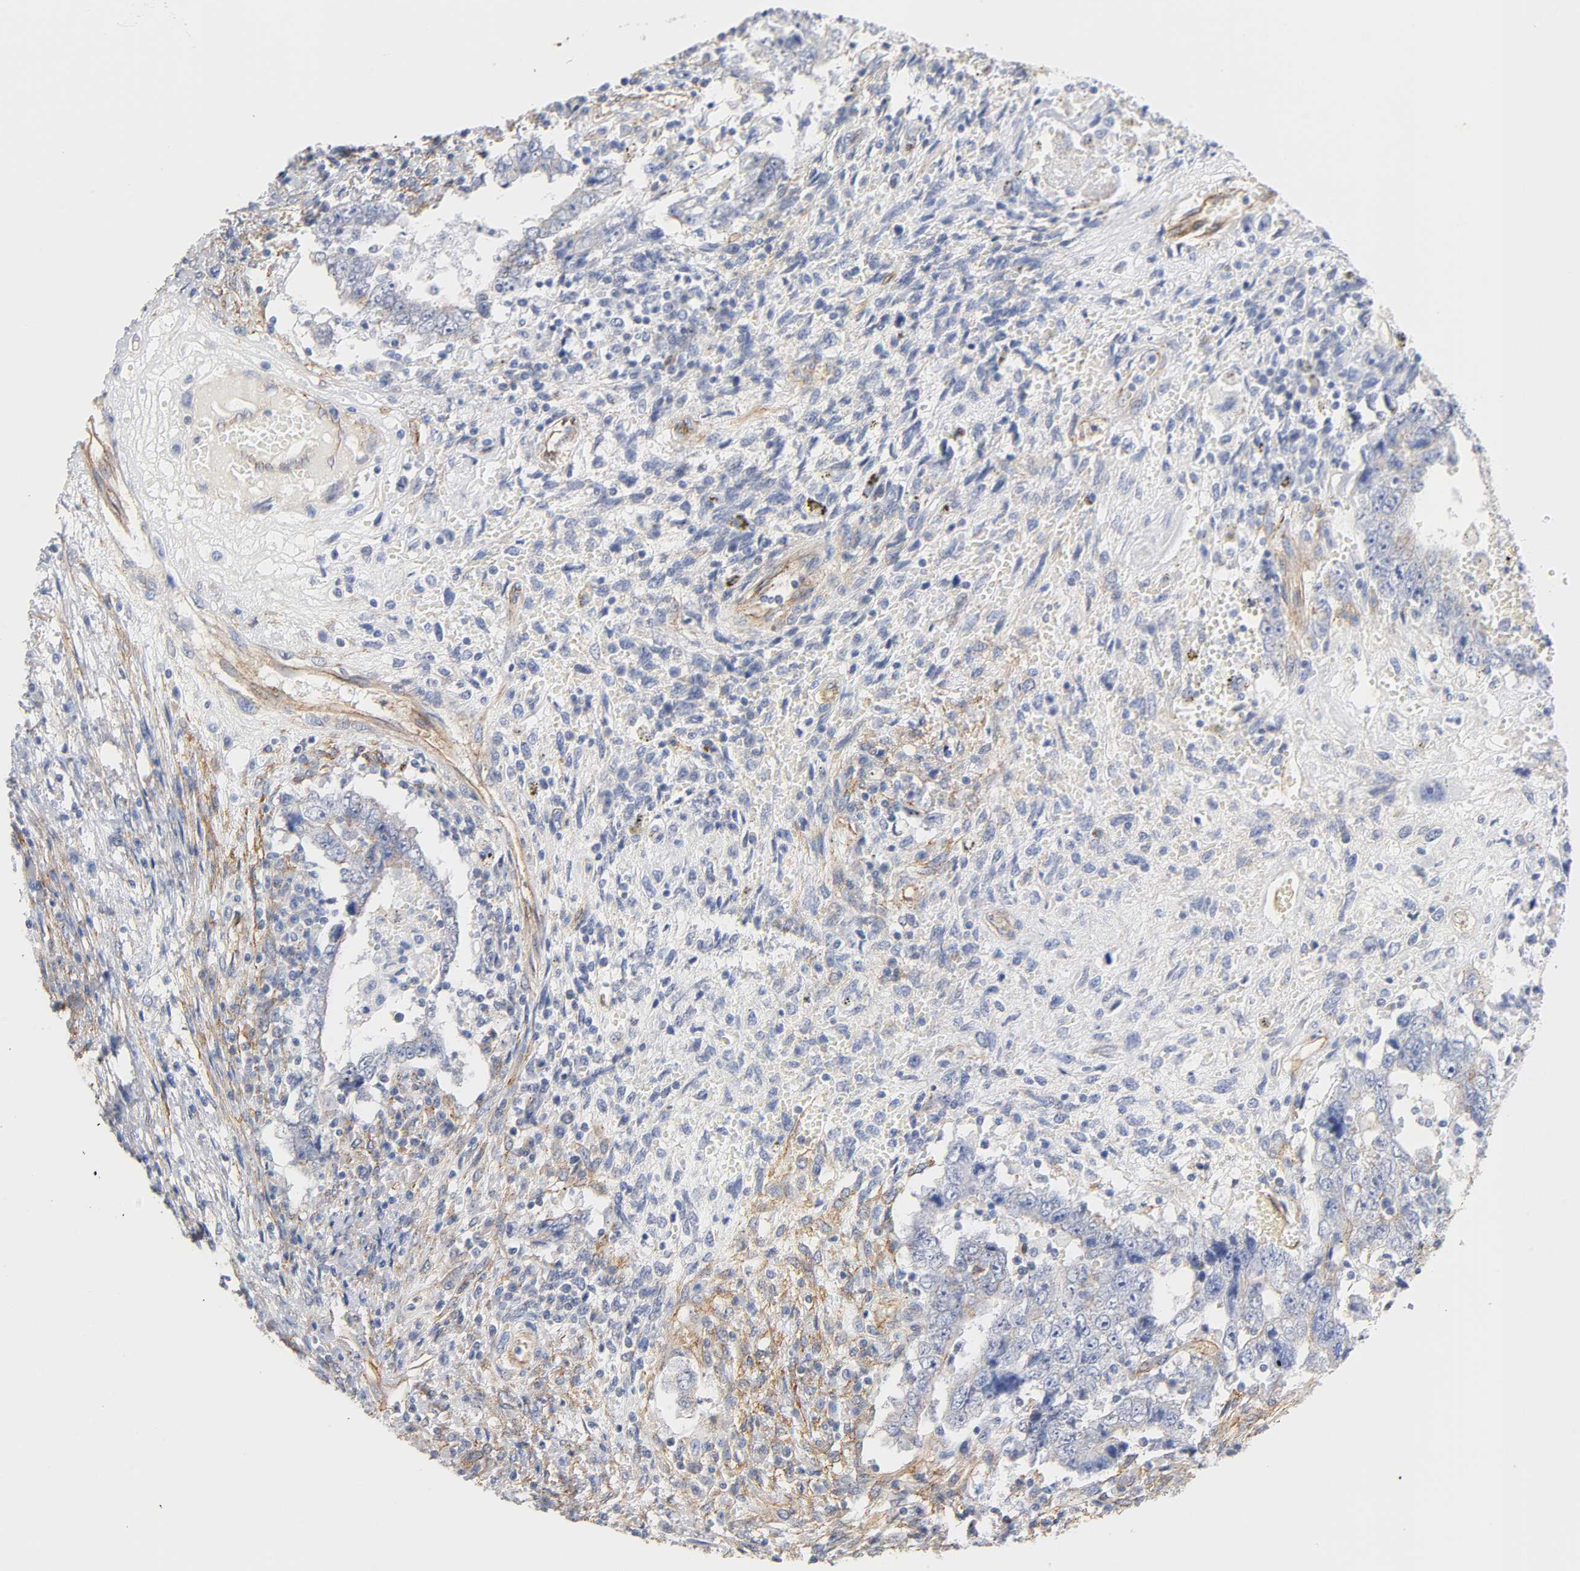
{"staining": {"intensity": "negative", "quantity": "none", "location": "none"}, "tissue": "testis cancer", "cell_type": "Tumor cells", "image_type": "cancer", "snomed": [{"axis": "morphology", "description": "Carcinoma, Embryonal, NOS"}, {"axis": "topography", "description": "Testis"}], "caption": "This is an IHC histopathology image of human testis cancer. There is no staining in tumor cells.", "gene": "SPTAN1", "patient": {"sex": "male", "age": 26}}